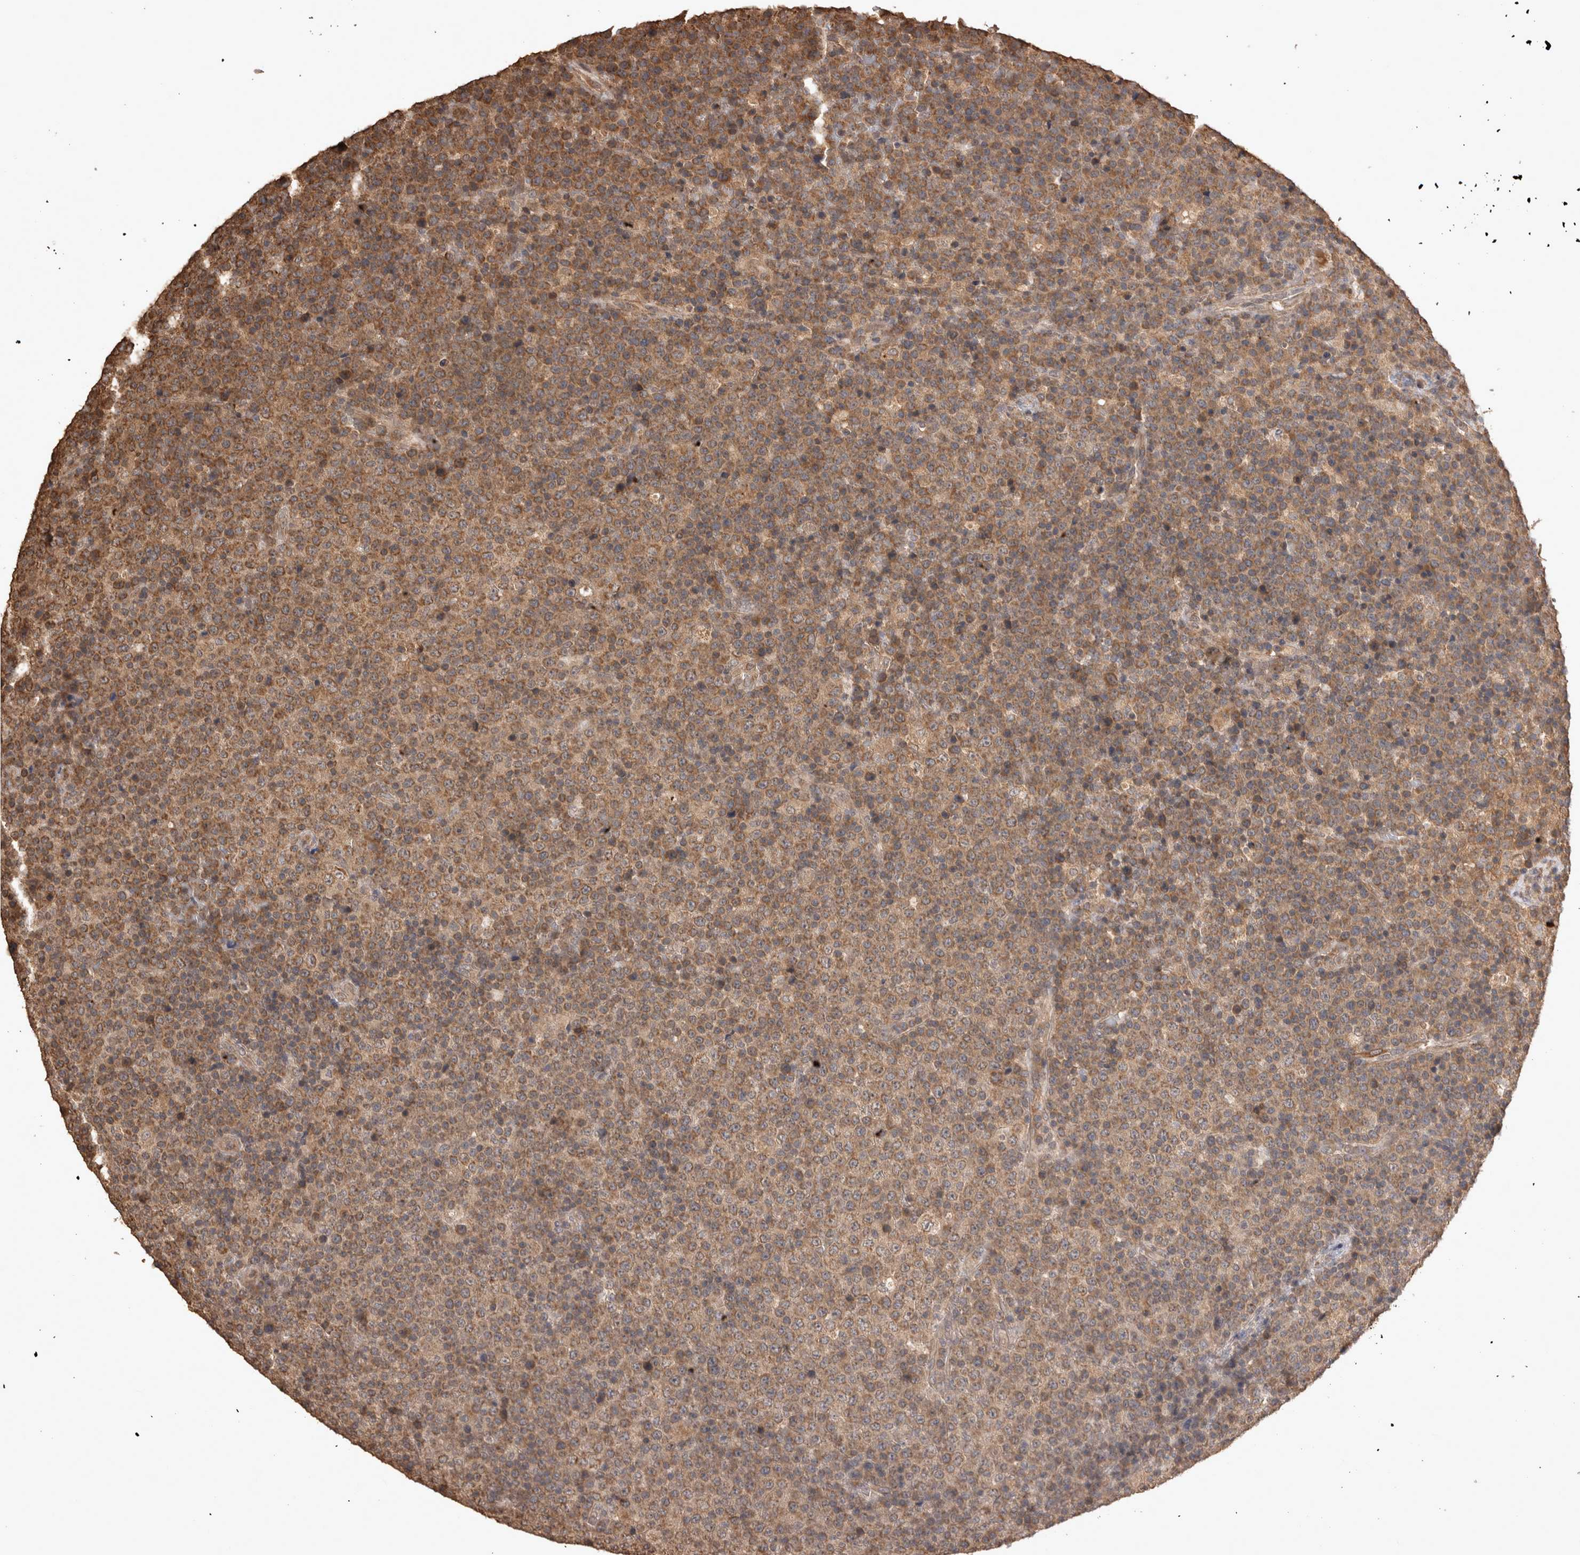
{"staining": {"intensity": "moderate", "quantity": ">75%", "location": "cytoplasmic/membranous"}, "tissue": "lymphoma", "cell_type": "Tumor cells", "image_type": "cancer", "snomed": [{"axis": "morphology", "description": "Malignant lymphoma, non-Hodgkin's type, High grade"}, {"axis": "topography", "description": "Lymph node"}], "caption": "Lymphoma was stained to show a protein in brown. There is medium levels of moderate cytoplasmic/membranous expression in approximately >75% of tumor cells. (Brightfield microscopy of DAB IHC at high magnification).", "gene": "SOCS5", "patient": {"sex": "male", "age": 13}}